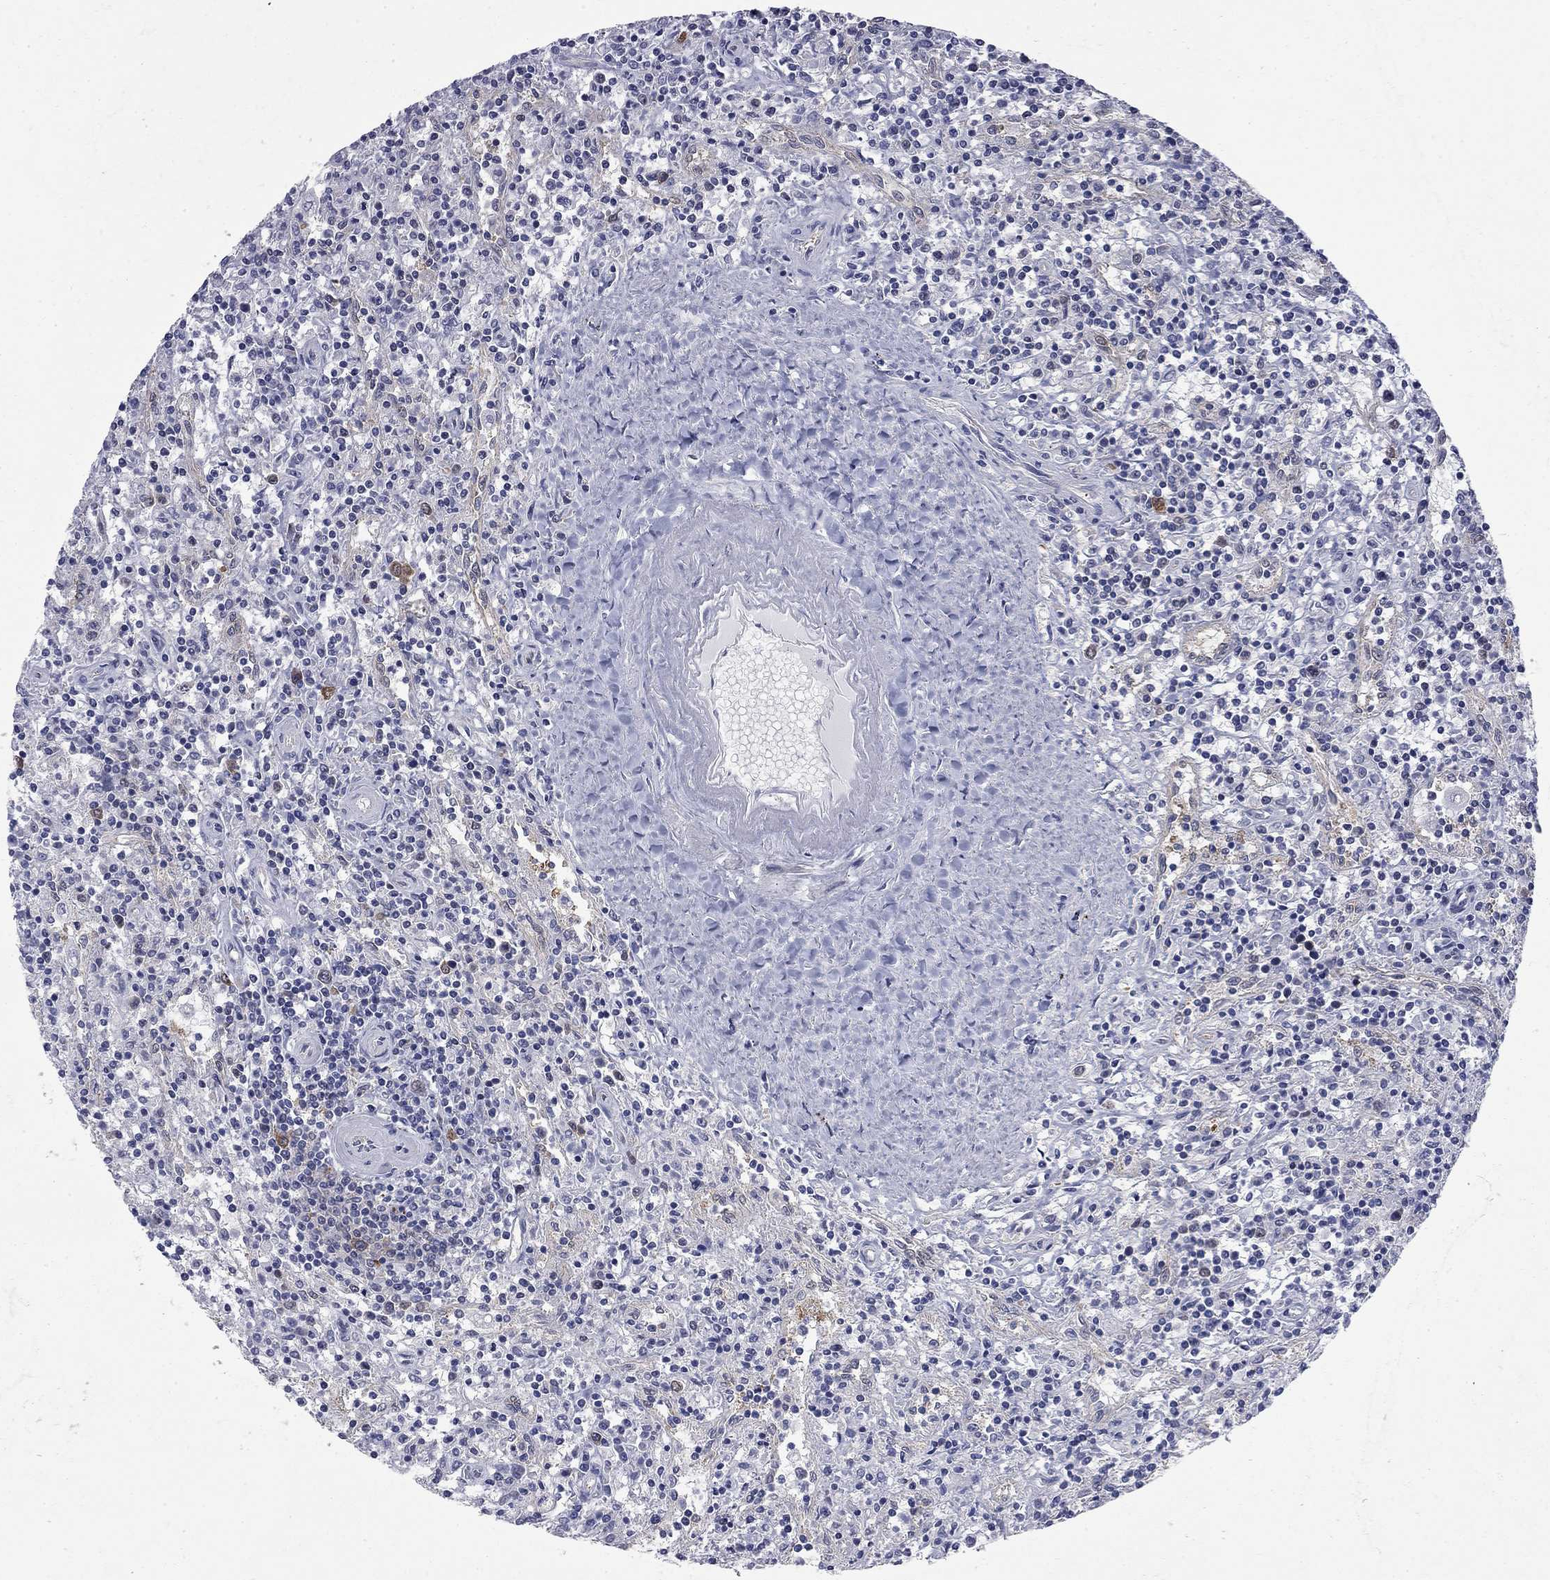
{"staining": {"intensity": "negative", "quantity": "none", "location": "none"}, "tissue": "lymphoma", "cell_type": "Tumor cells", "image_type": "cancer", "snomed": [{"axis": "morphology", "description": "Malignant lymphoma, non-Hodgkin's type, Low grade"}, {"axis": "topography", "description": "Spleen"}], "caption": "Immunohistochemistry of human malignant lymphoma, non-Hodgkin's type (low-grade) demonstrates no staining in tumor cells.", "gene": "GALNT8", "patient": {"sex": "male", "age": 62}}